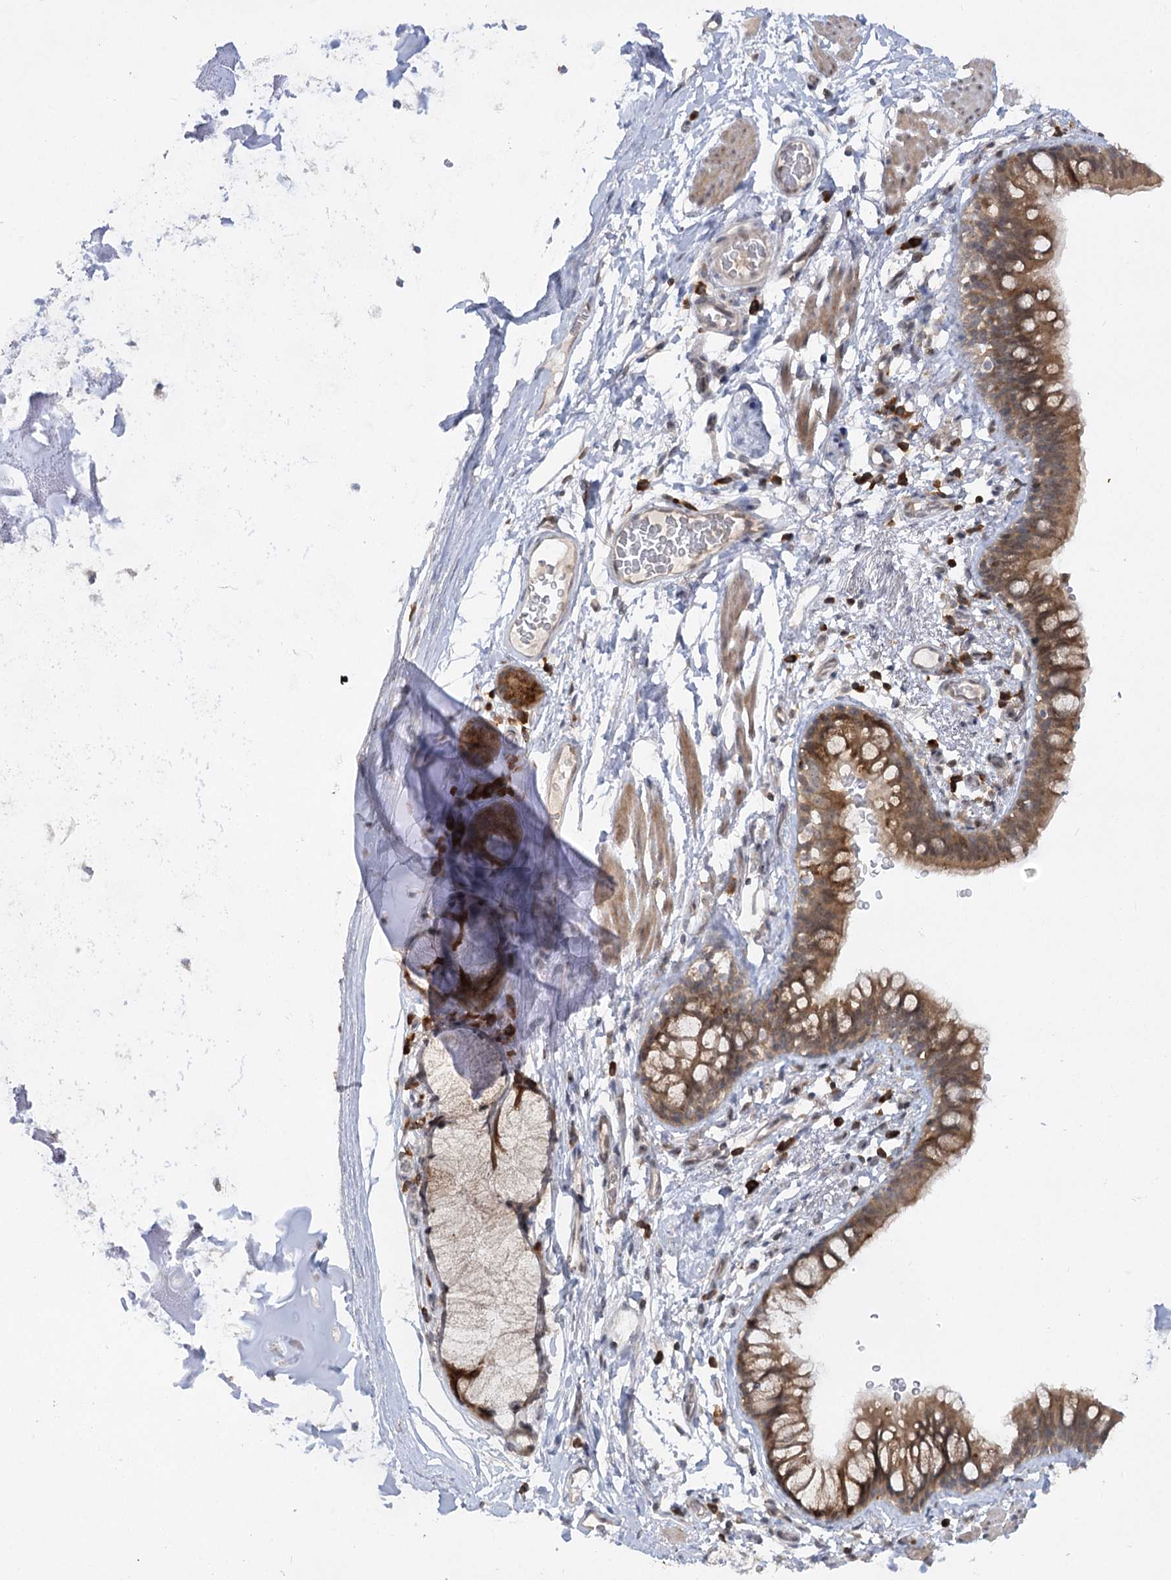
{"staining": {"intensity": "moderate", "quantity": ">75%", "location": "cytoplasmic/membranous"}, "tissue": "bronchus", "cell_type": "Respiratory epithelial cells", "image_type": "normal", "snomed": [{"axis": "morphology", "description": "Normal tissue, NOS"}, {"axis": "topography", "description": "Cartilage tissue"}, {"axis": "topography", "description": "Bronchus"}], "caption": "Immunohistochemical staining of unremarkable human bronchus displays moderate cytoplasmic/membranous protein expression in approximately >75% of respiratory epithelial cells. (DAB IHC, brown staining for protein, blue staining for nuclei).", "gene": "SYTL1", "patient": {"sex": "female", "age": 36}}